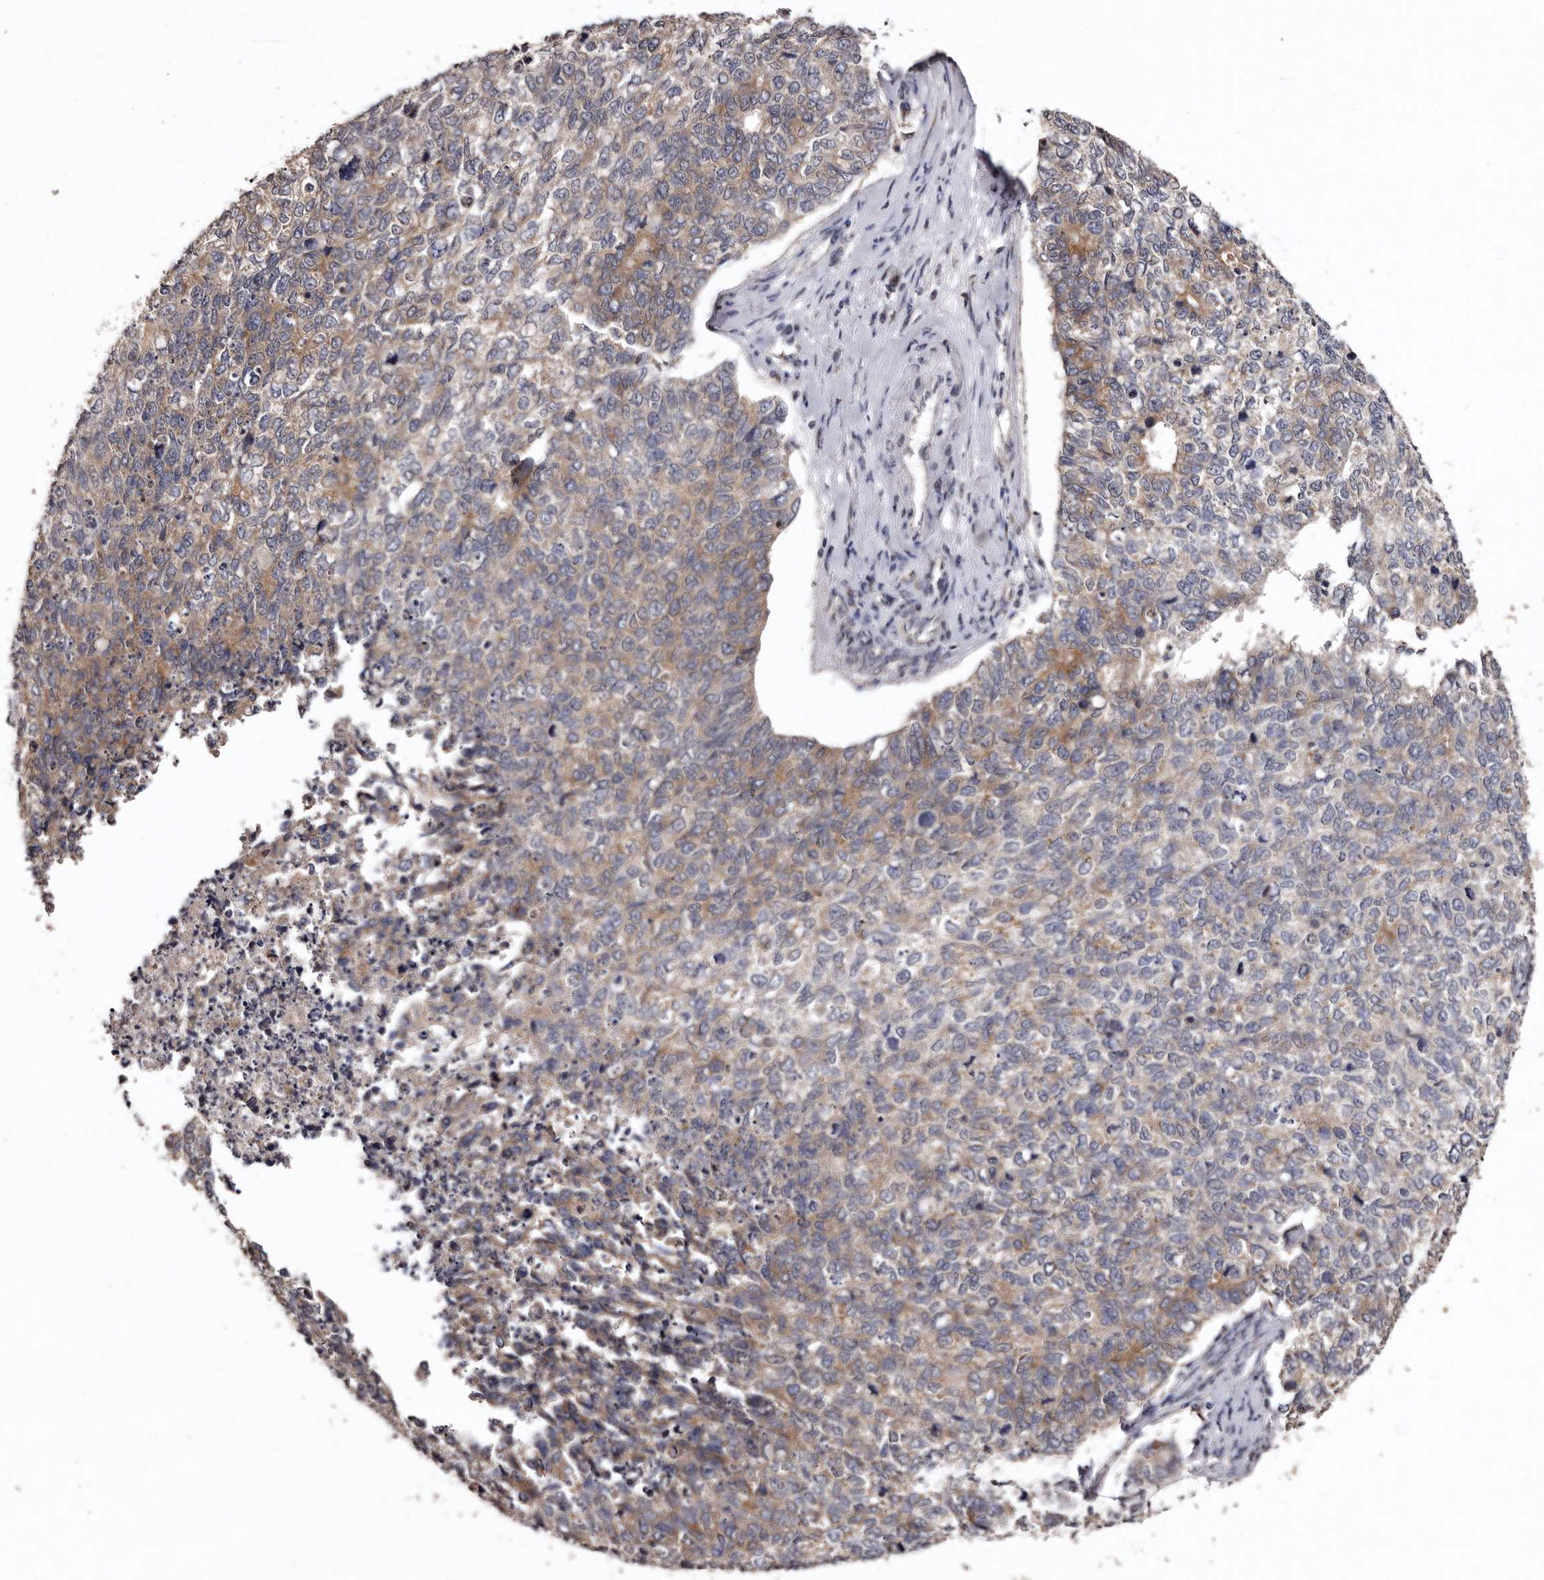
{"staining": {"intensity": "moderate", "quantity": "<25%", "location": "cytoplasmic/membranous"}, "tissue": "cervical cancer", "cell_type": "Tumor cells", "image_type": "cancer", "snomed": [{"axis": "morphology", "description": "Squamous cell carcinoma, NOS"}, {"axis": "topography", "description": "Cervix"}], "caption": "This histopathology image shows IHC staining of cervical cancer (squamous cell carcinoma), with low moderate cytoplasmic/membranous expression in about <25% of tumor cells.", "gene": "FAM91A1", "patient": {"sex": "female", "age": 63}}